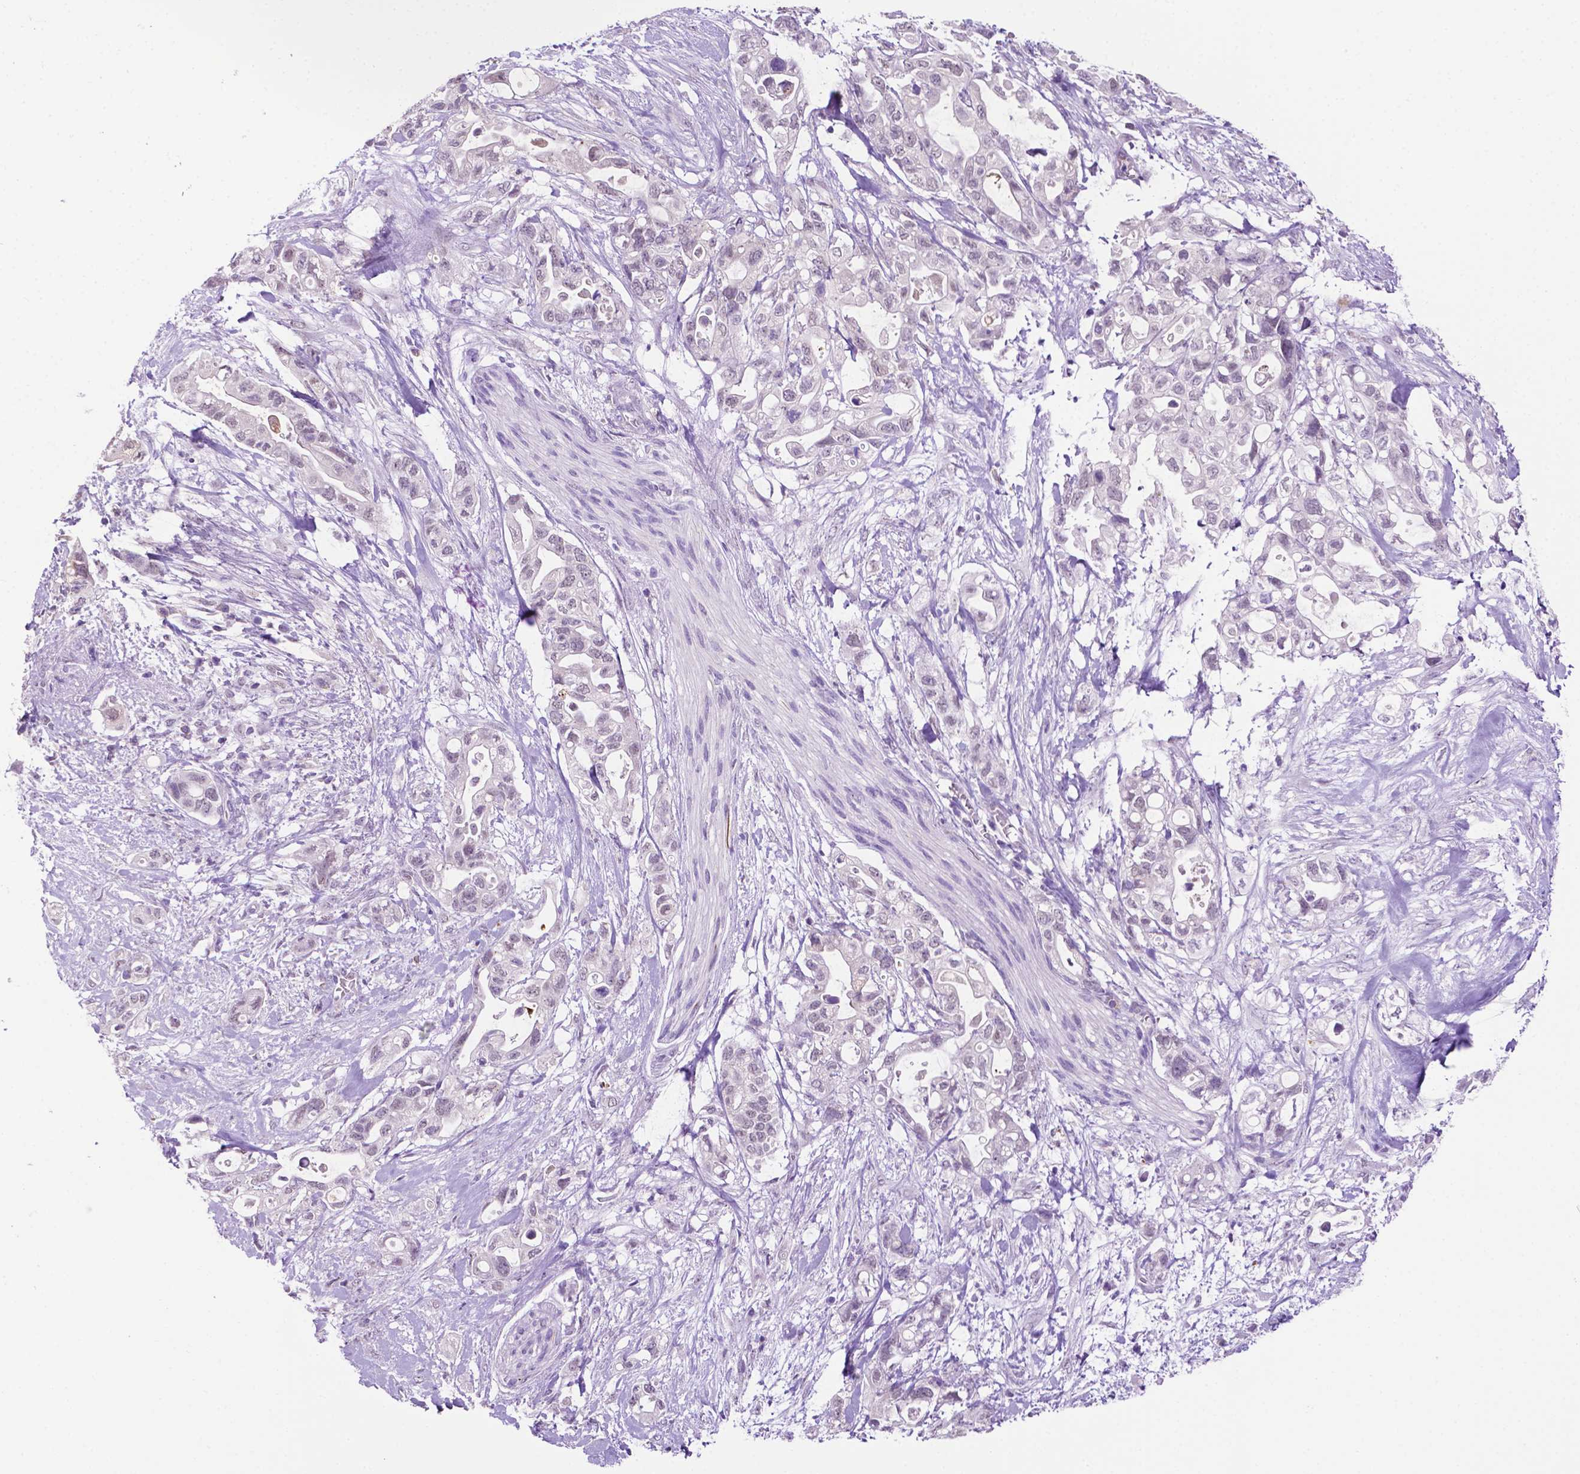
{"staining": {"intensity": "negative", "quantity": "none", "location": "none"}, "tissue": "pancreatic cancer", "cell_type": "Tumor cells", "image_type": "cancer", "snomed": [{"axis": "morphology", "description": "Adenocarcinoma, NOS"}, {"axis": "topography", "description": "Pancreas"}], "caption": "Immunohistochemistry (IHC) histopathology image of human pancreatic adenocarcinoma stained for a protein (brown), which displays no positivity in tumor cells.", "gene": "MMP27", "patient": {"sex": "female", "age": 72}}